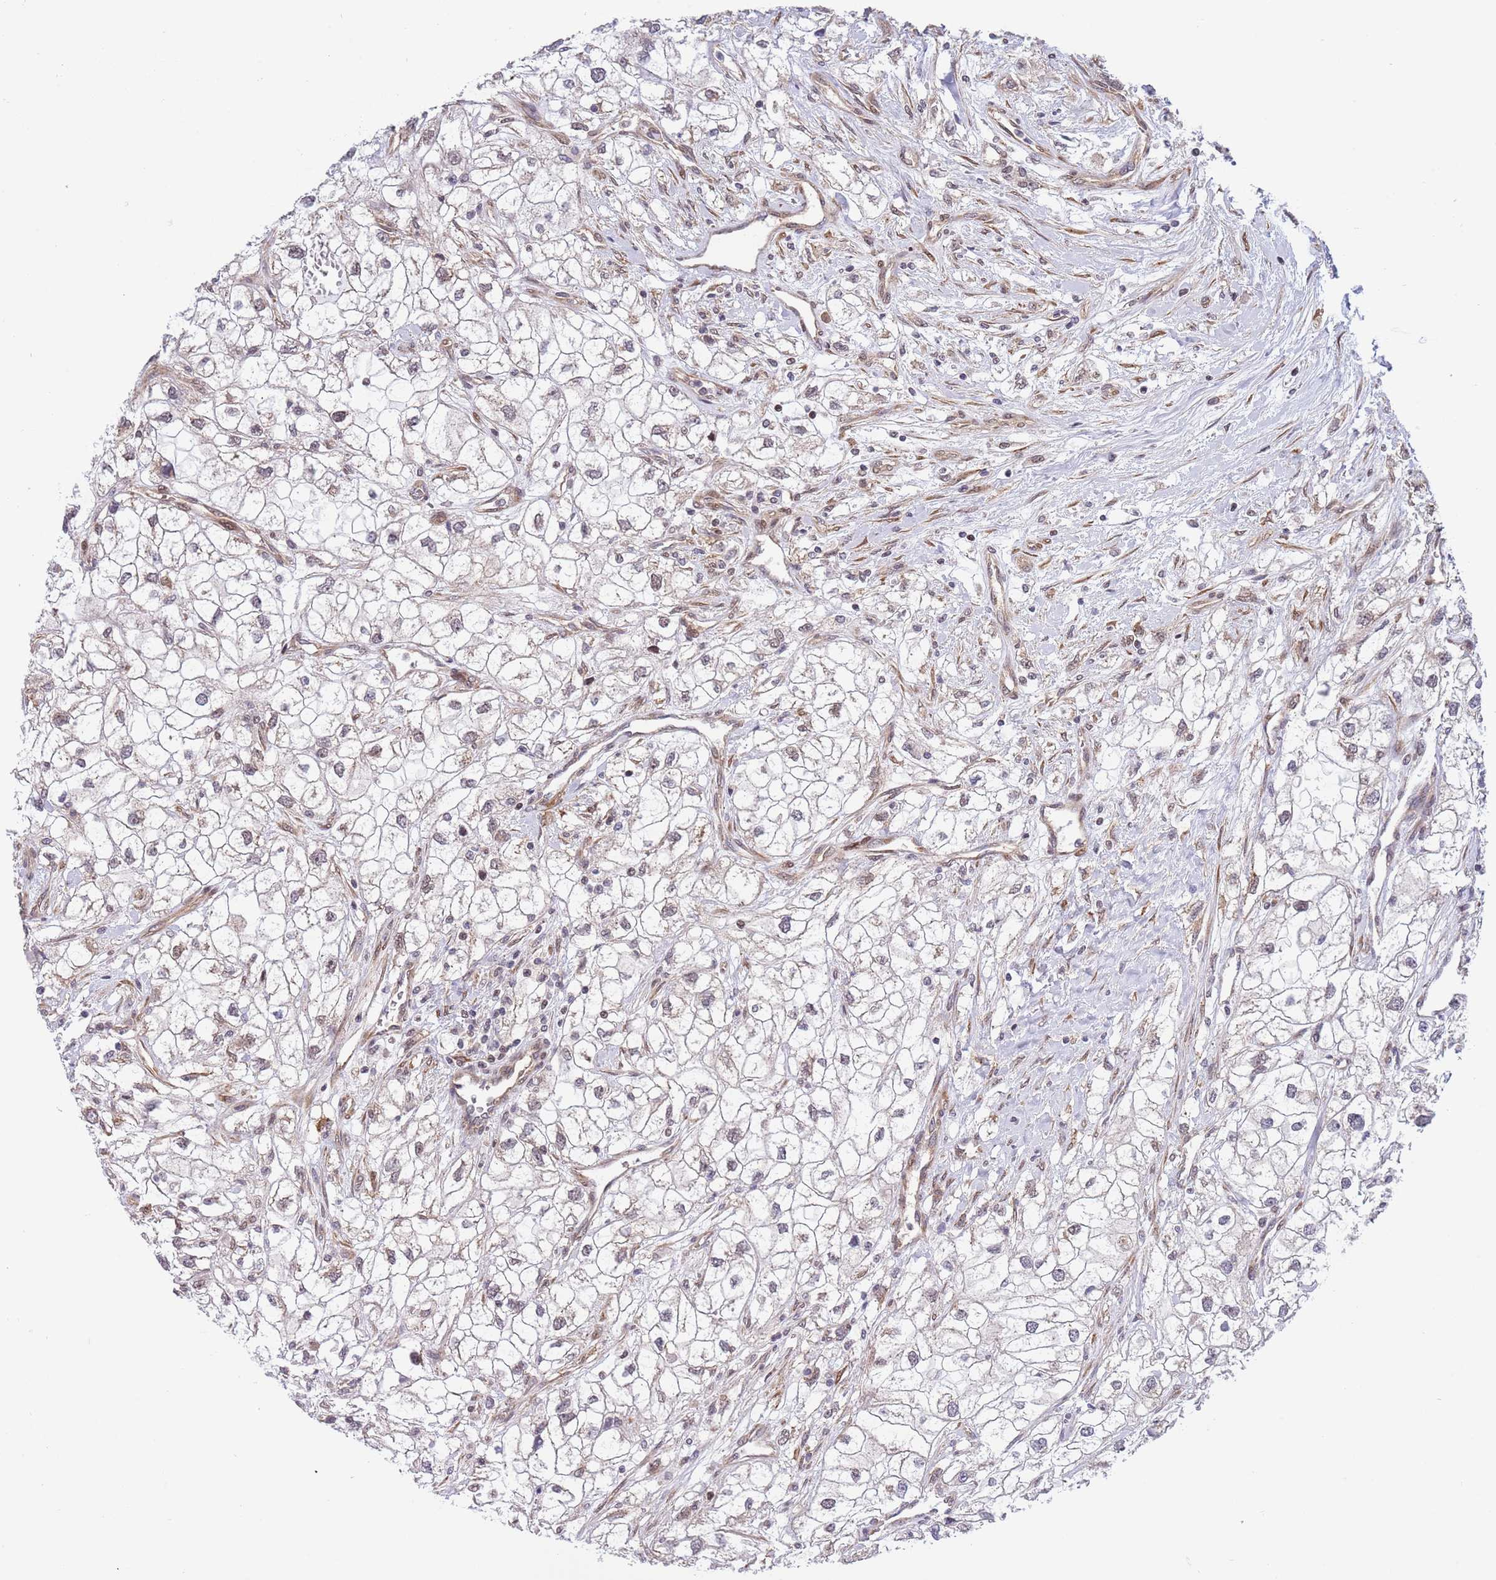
{"staining": {"intensity": "negative", "quantity": "none", "location": "none"}, "tissue": "renal cancer", "cell_type": "Tumor cells", "image_type": "cancer", "snomed": [{"axis": "morphology", "description": "Adenocarcinoma, NOS"}, {"axis": "topography", "description": "Kidney"}], "caption": "Immunohistochemistry (IHC) photomicrograph of neoplastic tissue: human renal adenocarcinoma stained with DAB demonstrates no significant protein expression in tumor cells.", "gene": "TBX10", "patient": {"sex": "male", "age": 59}}